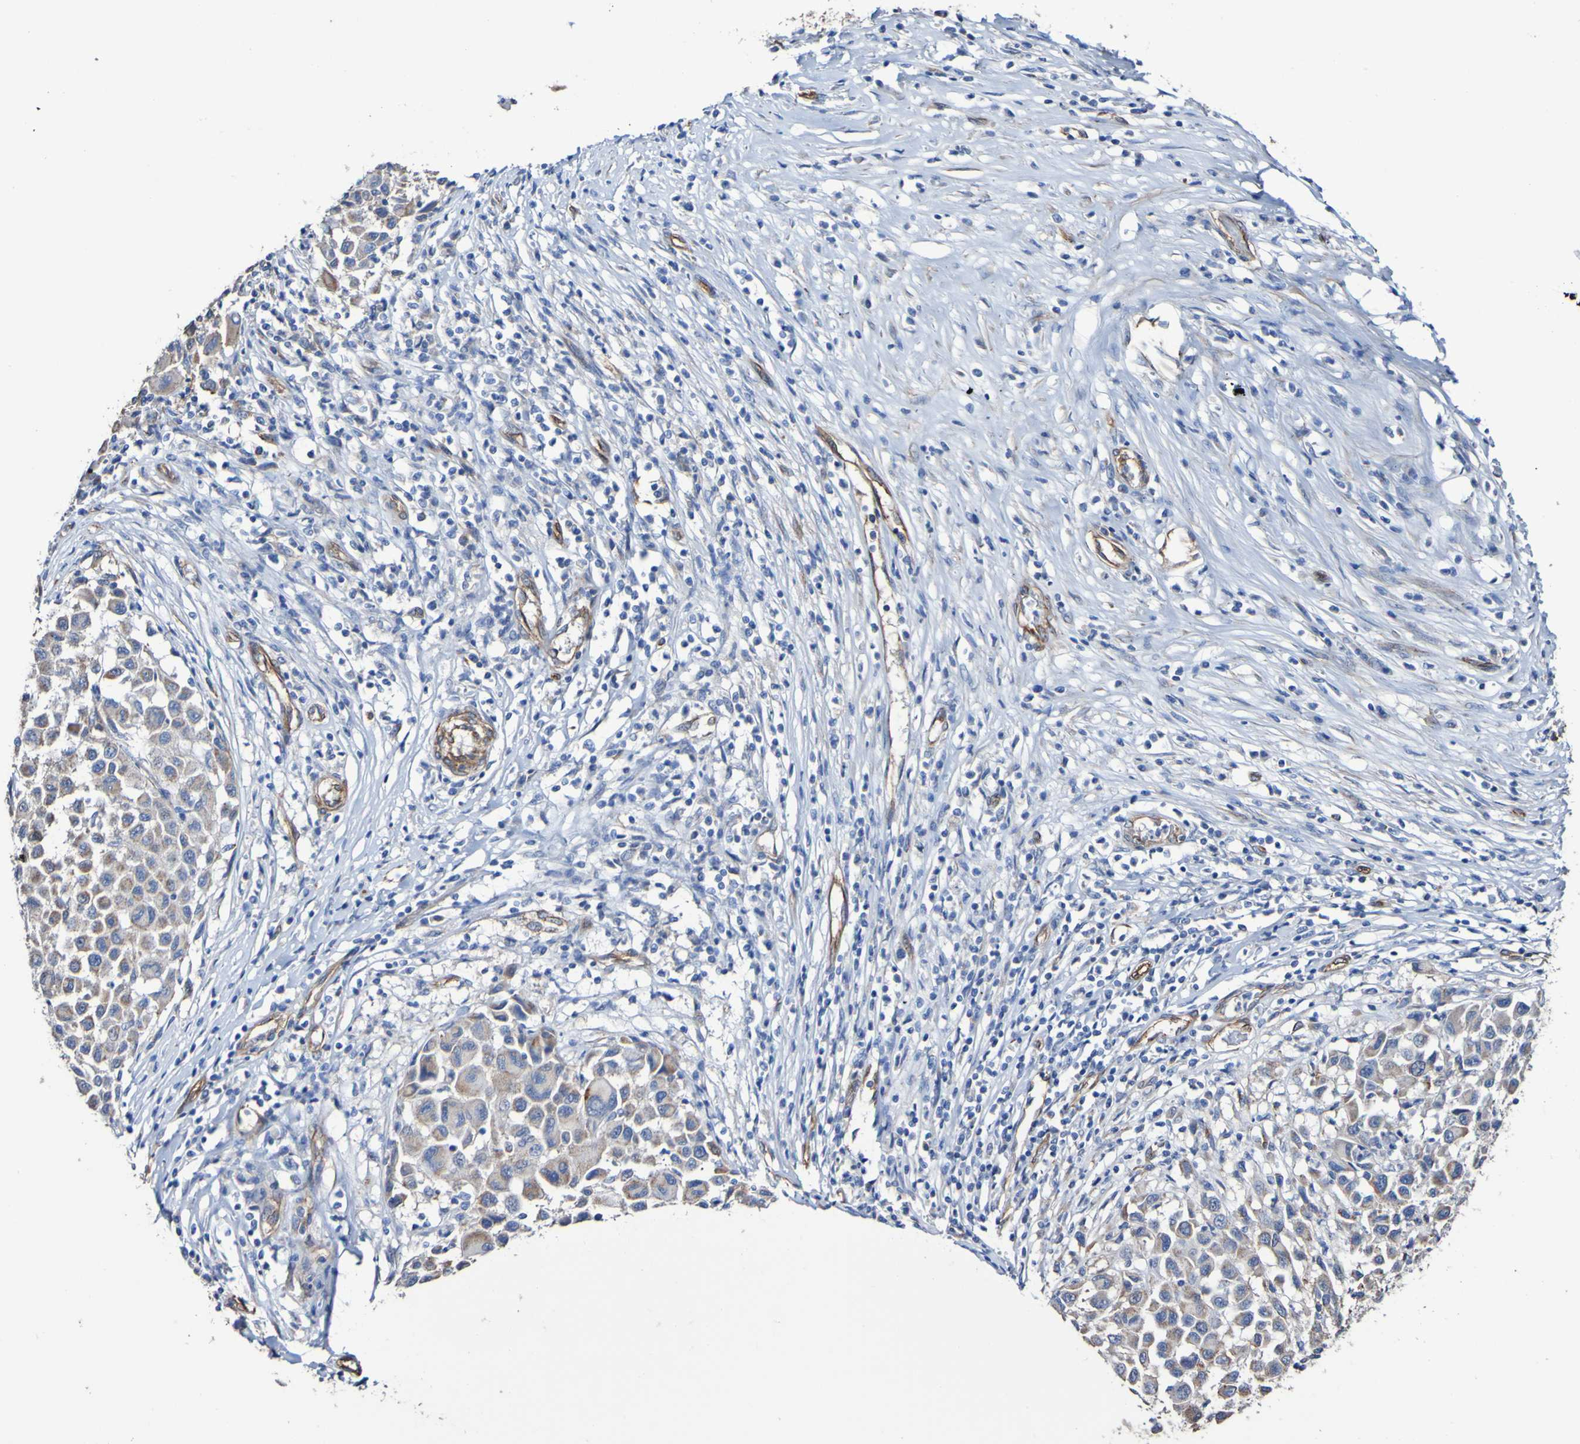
{"staining": {"intensity": "weak", "quantity": ">75%", "location": "cytoplasmic/membranous"}, "tissue": "melanoma", "cell_type": "Tumor cells", "image_type": "cancer", "snomed": [{"axis": "morphology", "description": "Malignant melanoma, Metastatic site"}, {"axis": "topography", "description": "Lymph node"}], "caption": "About >75% of tumor cells in human malignant melanoma (metastatic site) reveal weak cytoplasmic/membranous protein expression as visualized by brown immunohistochemical staining.", "gene": "ELMOD3", "patient": {"sex": "male", "age": 61}}